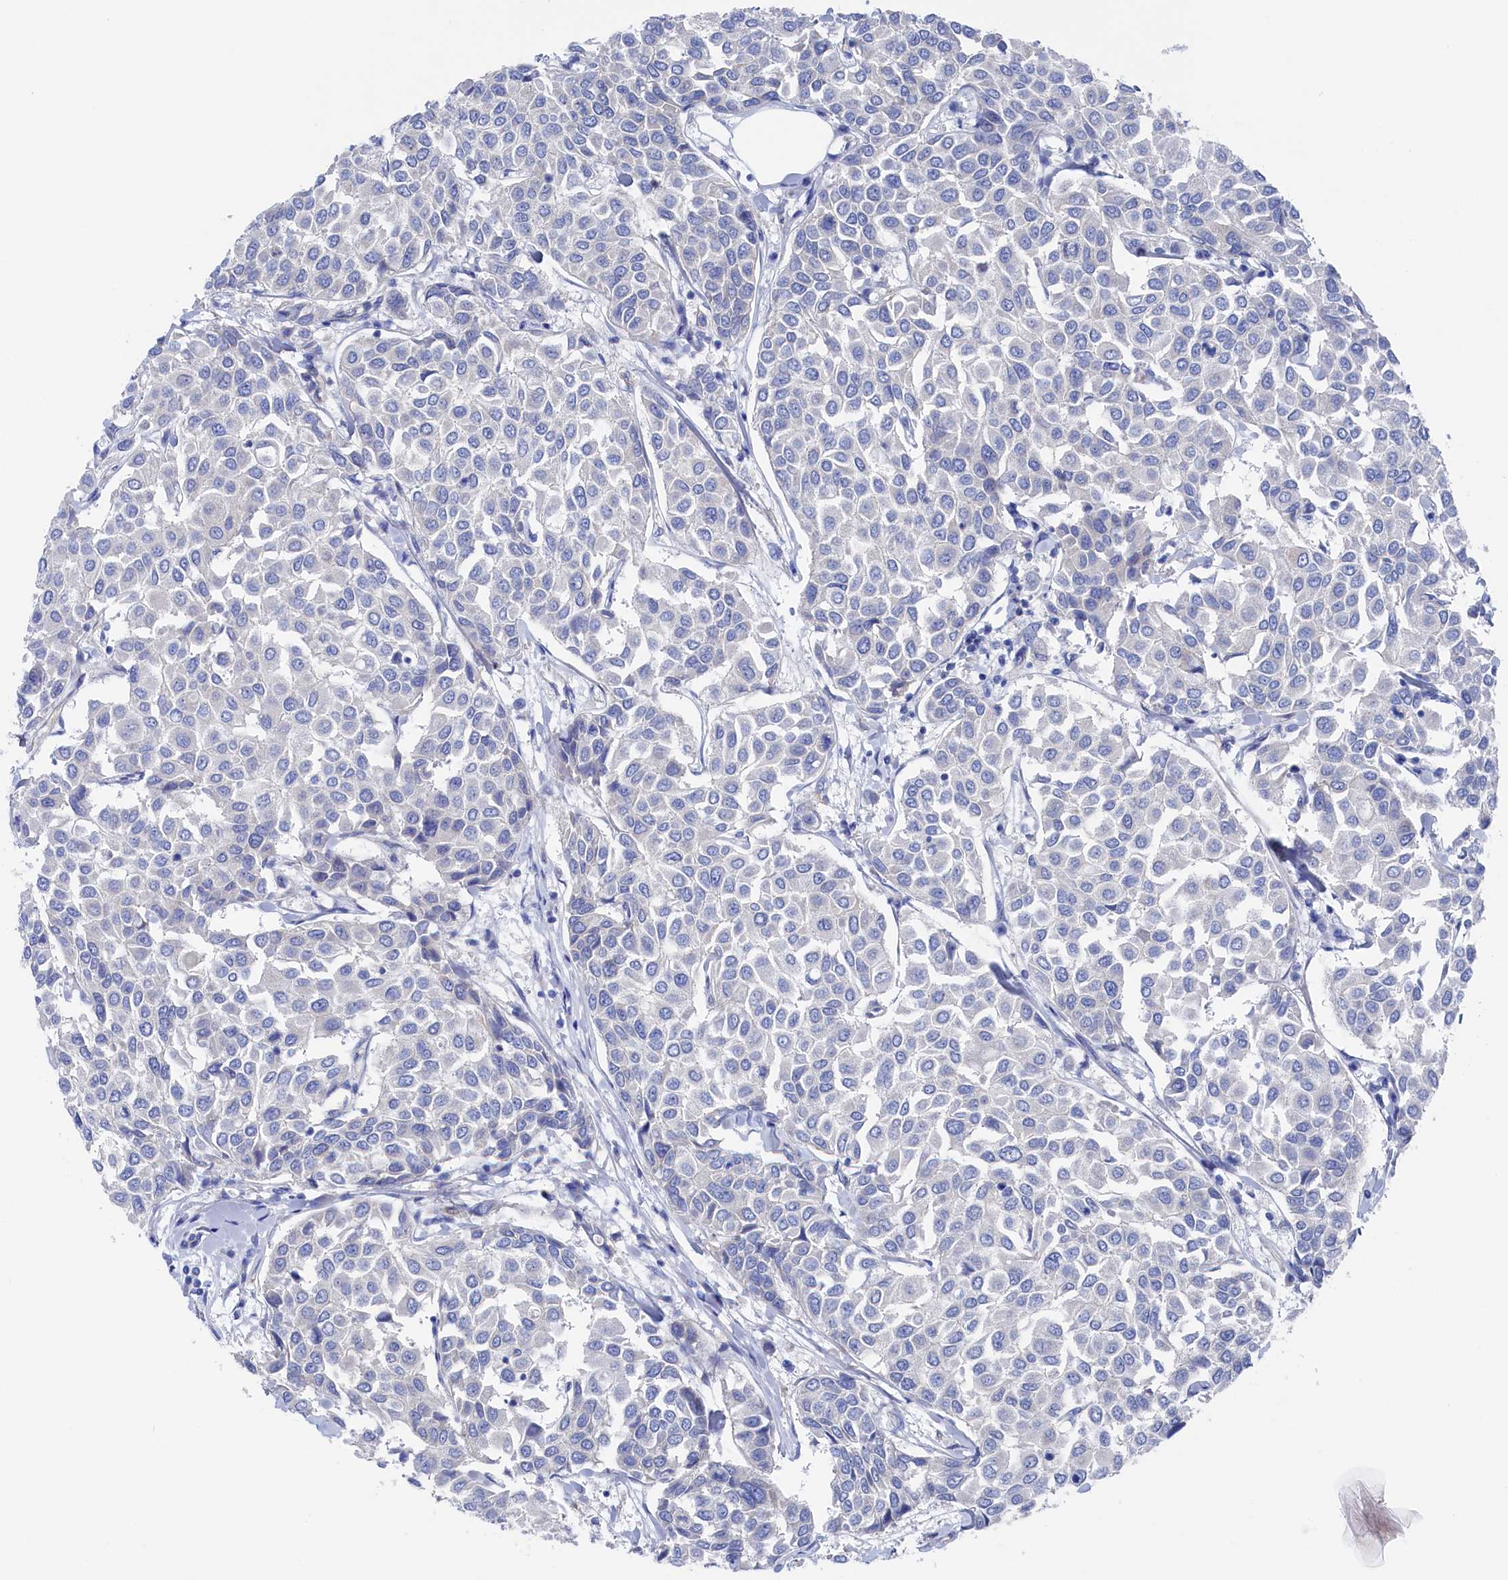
{"staining": {"intensity": "negative", "quantity": "none", "location": "none"}, "tissue": "breast cancer", "cell_type": "Tumor cells", "image_type": "cancer", "snomed": [{"axis": "morphology", "description": "Duct carcinoma"}, {"axis": "topography", "description": "Breast"}], "caption": "Breast cancer stained for a protein using immunohistochemistry (IHC) reveals no positivity tumor cells.", "gene": "TMOD2", "patient": {"sex": "female", "age": 55}}